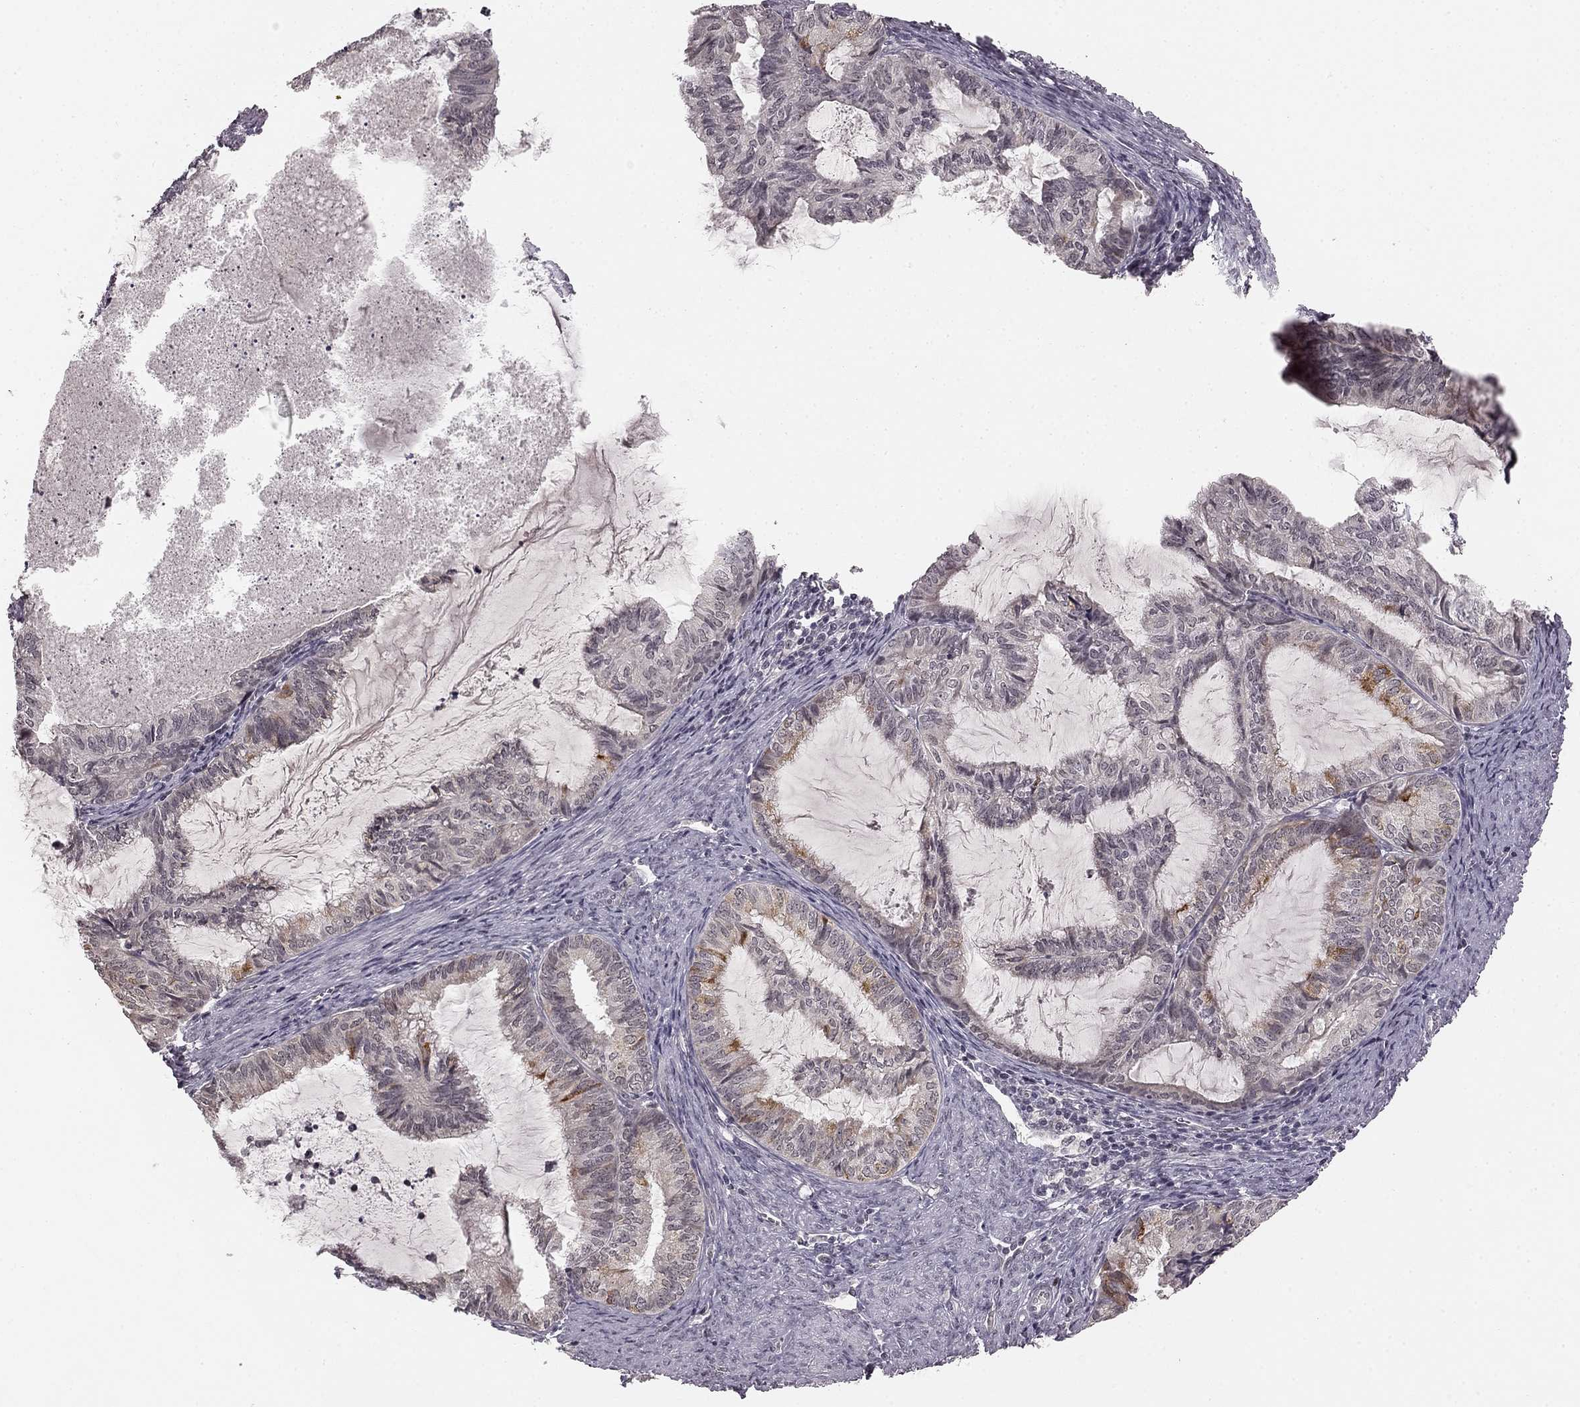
{"staining": {"intensity": "strong", "quantity": "<25%", "location": "cytoplasmic/membranous"}, "tissue": "endometrial cancer", "cell_type": "Tumor cells", "image_type": "cancer", "snomed": [{"axis": "morphology", "description": "Adenocarcinoma, NOS"}, {"axis": "topography", "description": "Endometrium"}], "caption": "IHC histopathology image of neoplastic tissue: endometrial cancer (adenocarcinoma) stained using immunohistochemistry displays medium levels of strong protein expression localized specifically in the cytoplasmic/membranous of tumor cells, appearing as a cytoplasmic/membranous brown color.", "gene": "HCN4", "patient": {"sex": "female", "age": 86}}